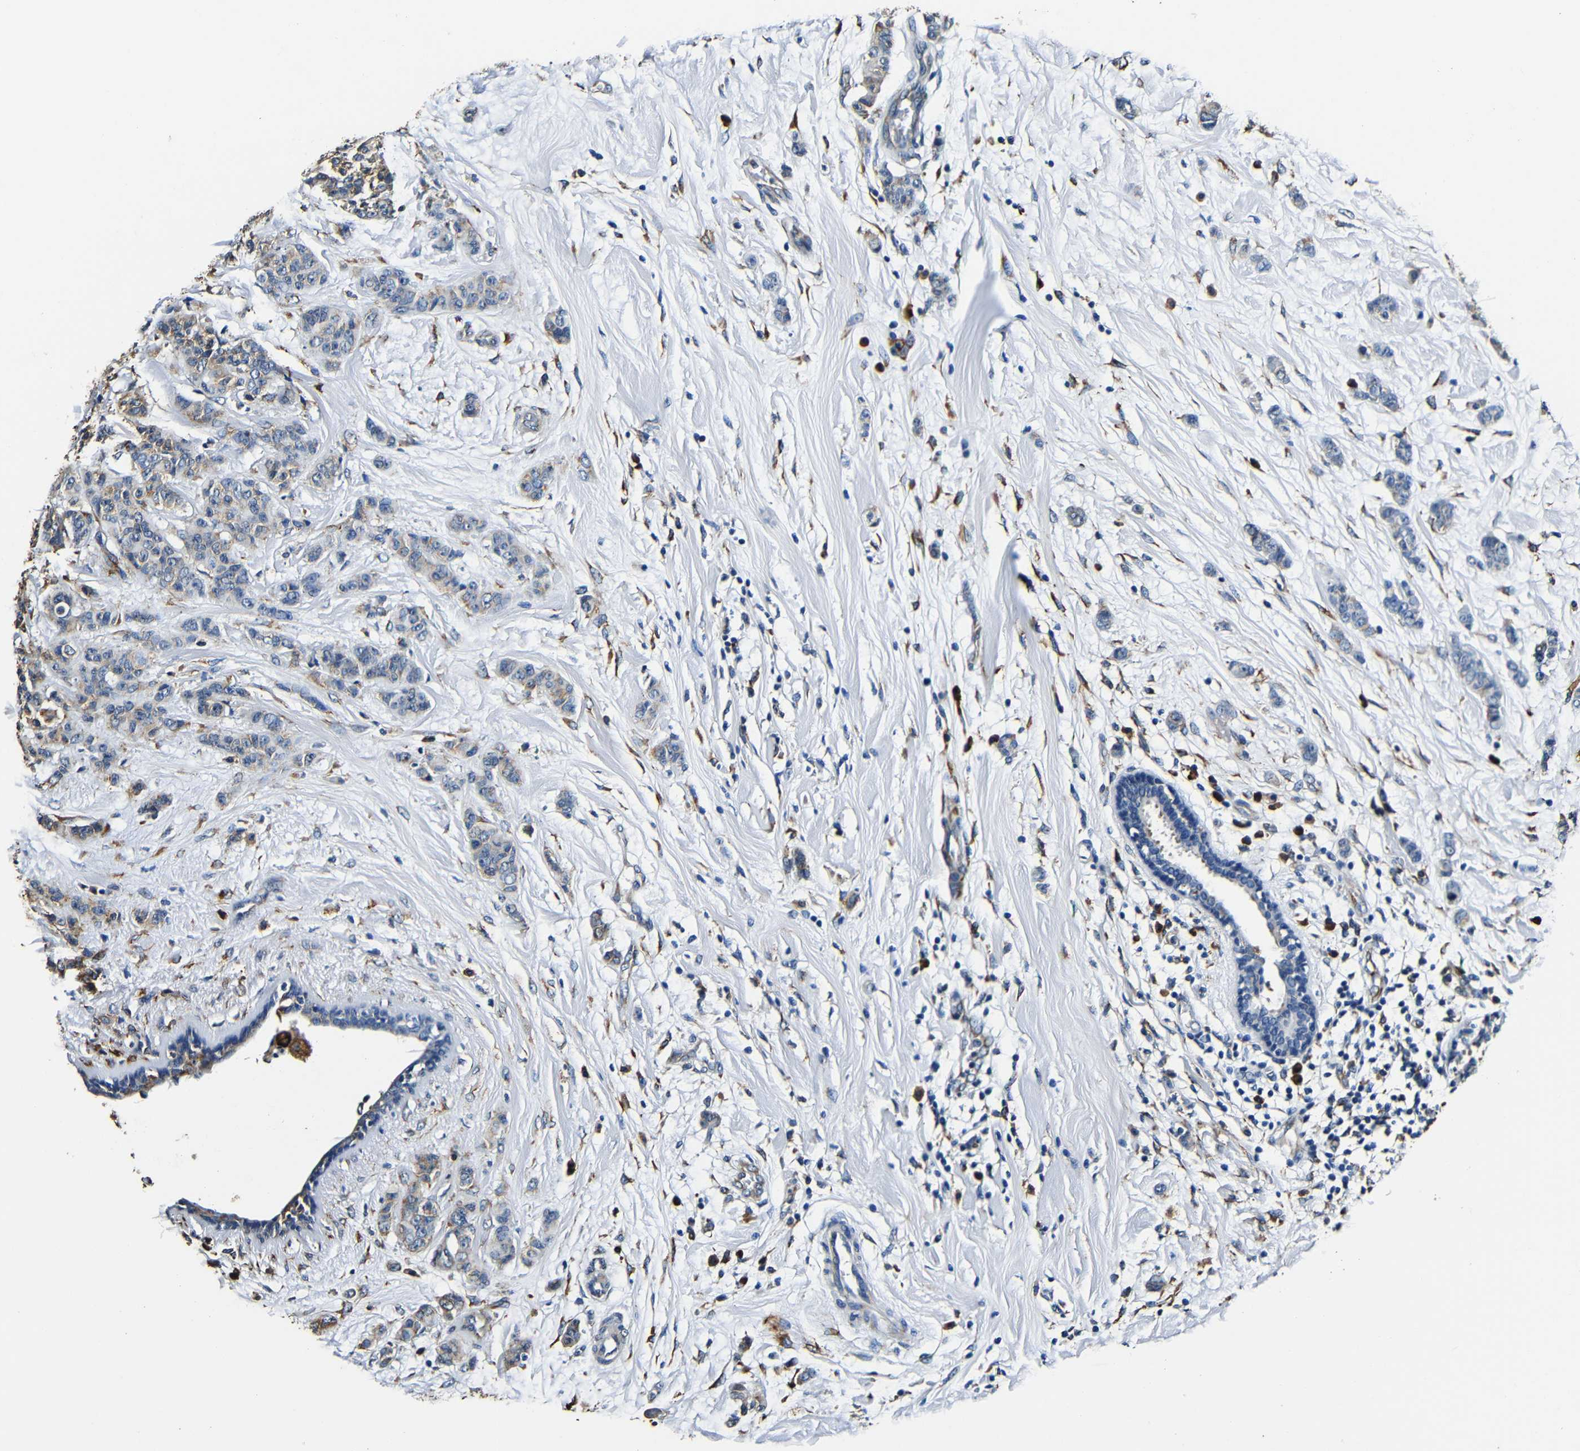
{"staining": {"intensity": "weak", "quantity": "<25%", "location": "cytoplasmic/membranous"}, "tissue": "breast cancer", "cell_type": "Tumor cells", "image_type": "cancer", "snomed": [{"axis": "morphology", "description": "Normal tissue, NOS"}, {"axis": "morphology", "description": "Duct carcinoma"}, {"axis": "topography", "description": "Breast"}], "caption": "Immunohistochemistry (IHC) of breast cancer shows no staining in tumor cells.", "gene": "RRBP1", "patient": {"sex": "female", "age": 40}}